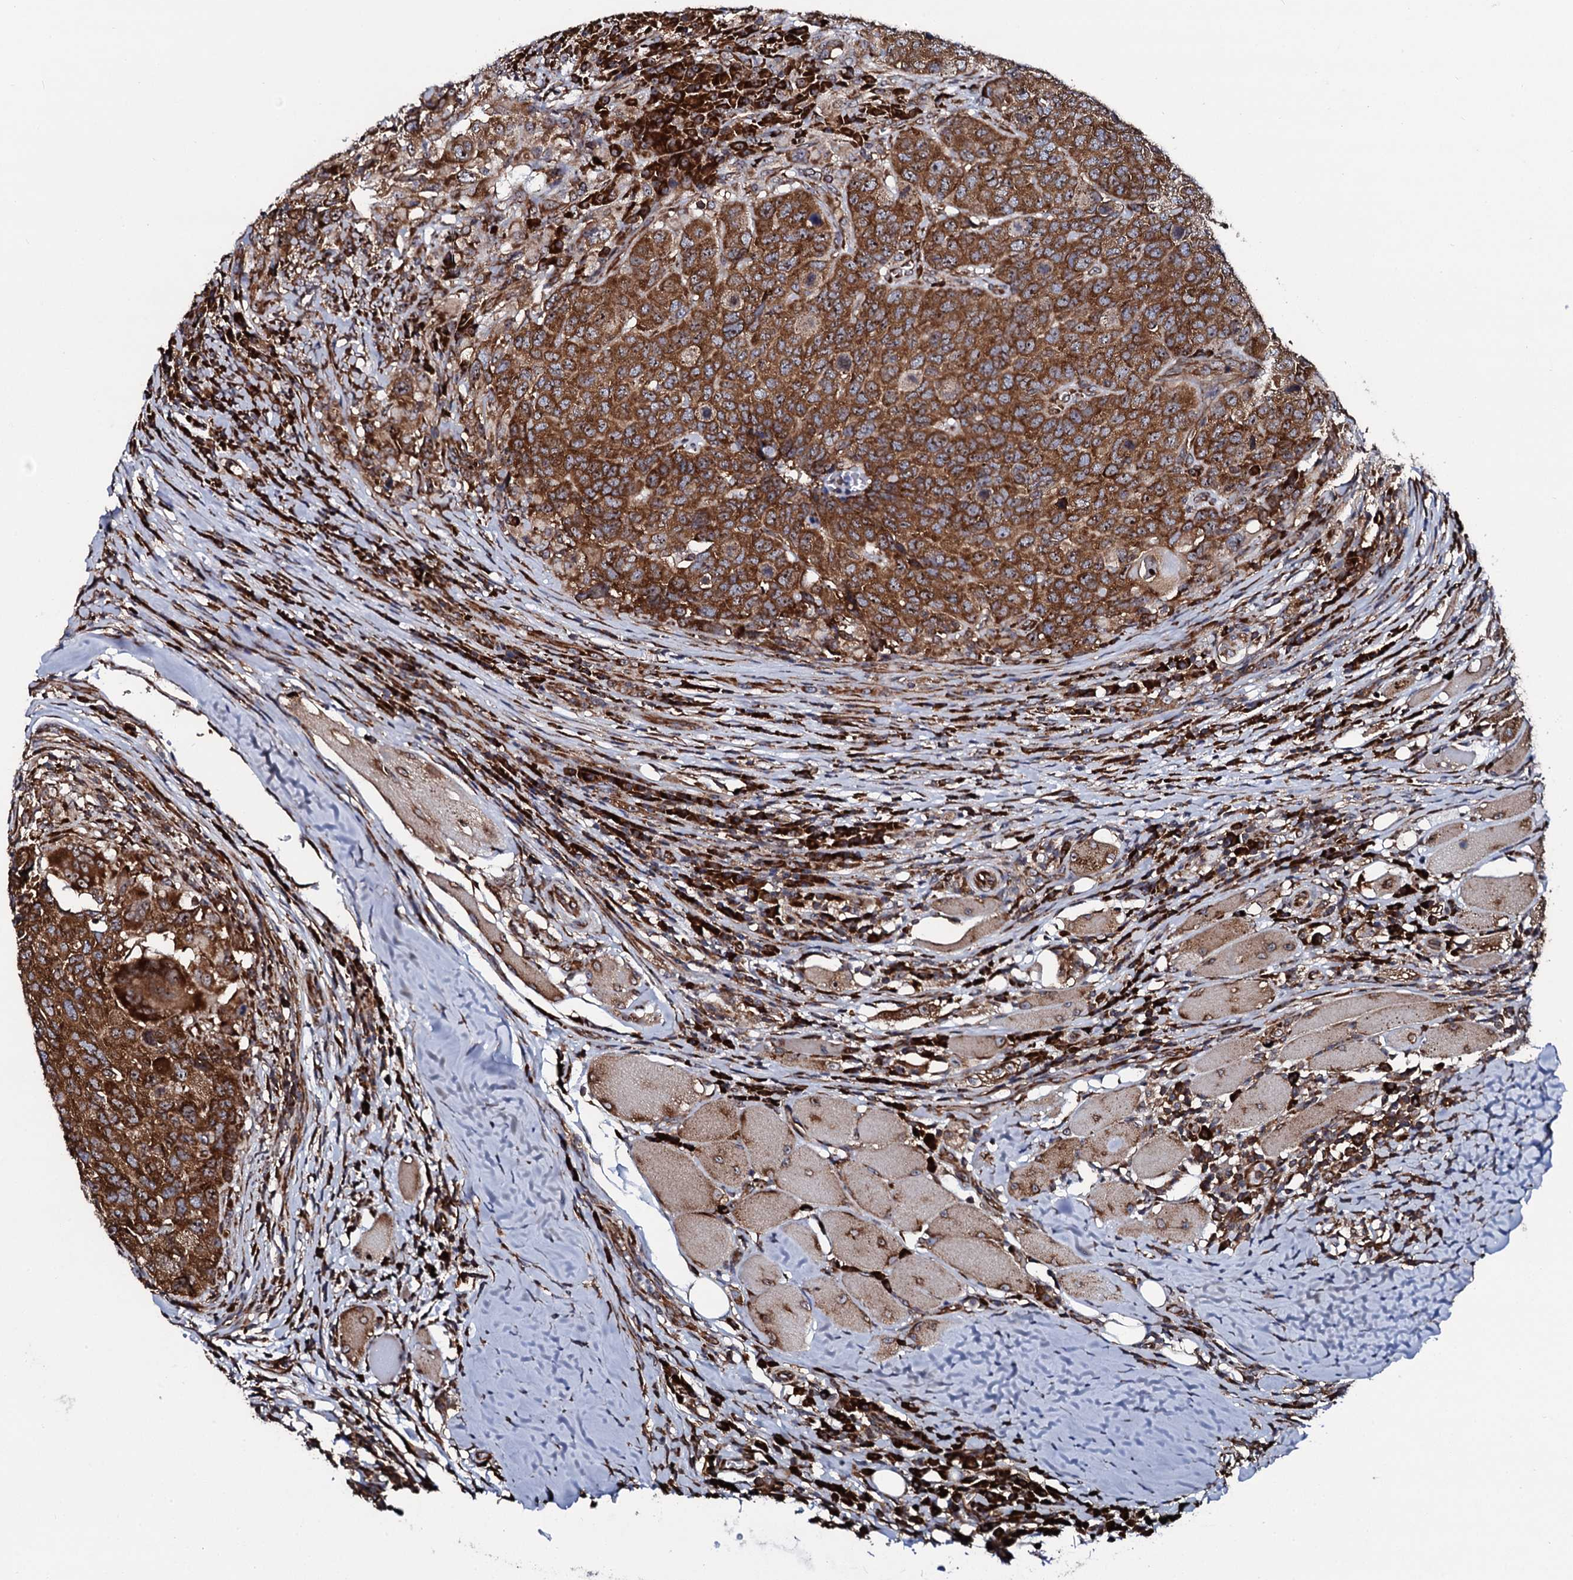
{"staining": {"intensity": "strong", "quantity": ">75%", "location": "cytoplasmic/membranous,nuclear"}, "tissue": "head and neck cancer", "cell_type": "Tumor cells", "image_type": "cancer", "snomed": [{"axis": "morphology", "description": "Squamous cell carcinoma, NOS"}, {"axis": "topography", "description": "Head-Neck"}], "caption": "Immunohistochemistry (DAB (3,3'-diaminobenzidine)) staining of head and neck squamous cell carcinoma shows strong cytoplasmic/membranous and nuclear protein positivity in approximately >75% of tumor cells.", "gene": "SPTY2D1", "patient": {"sex": "male", "age": 66}}